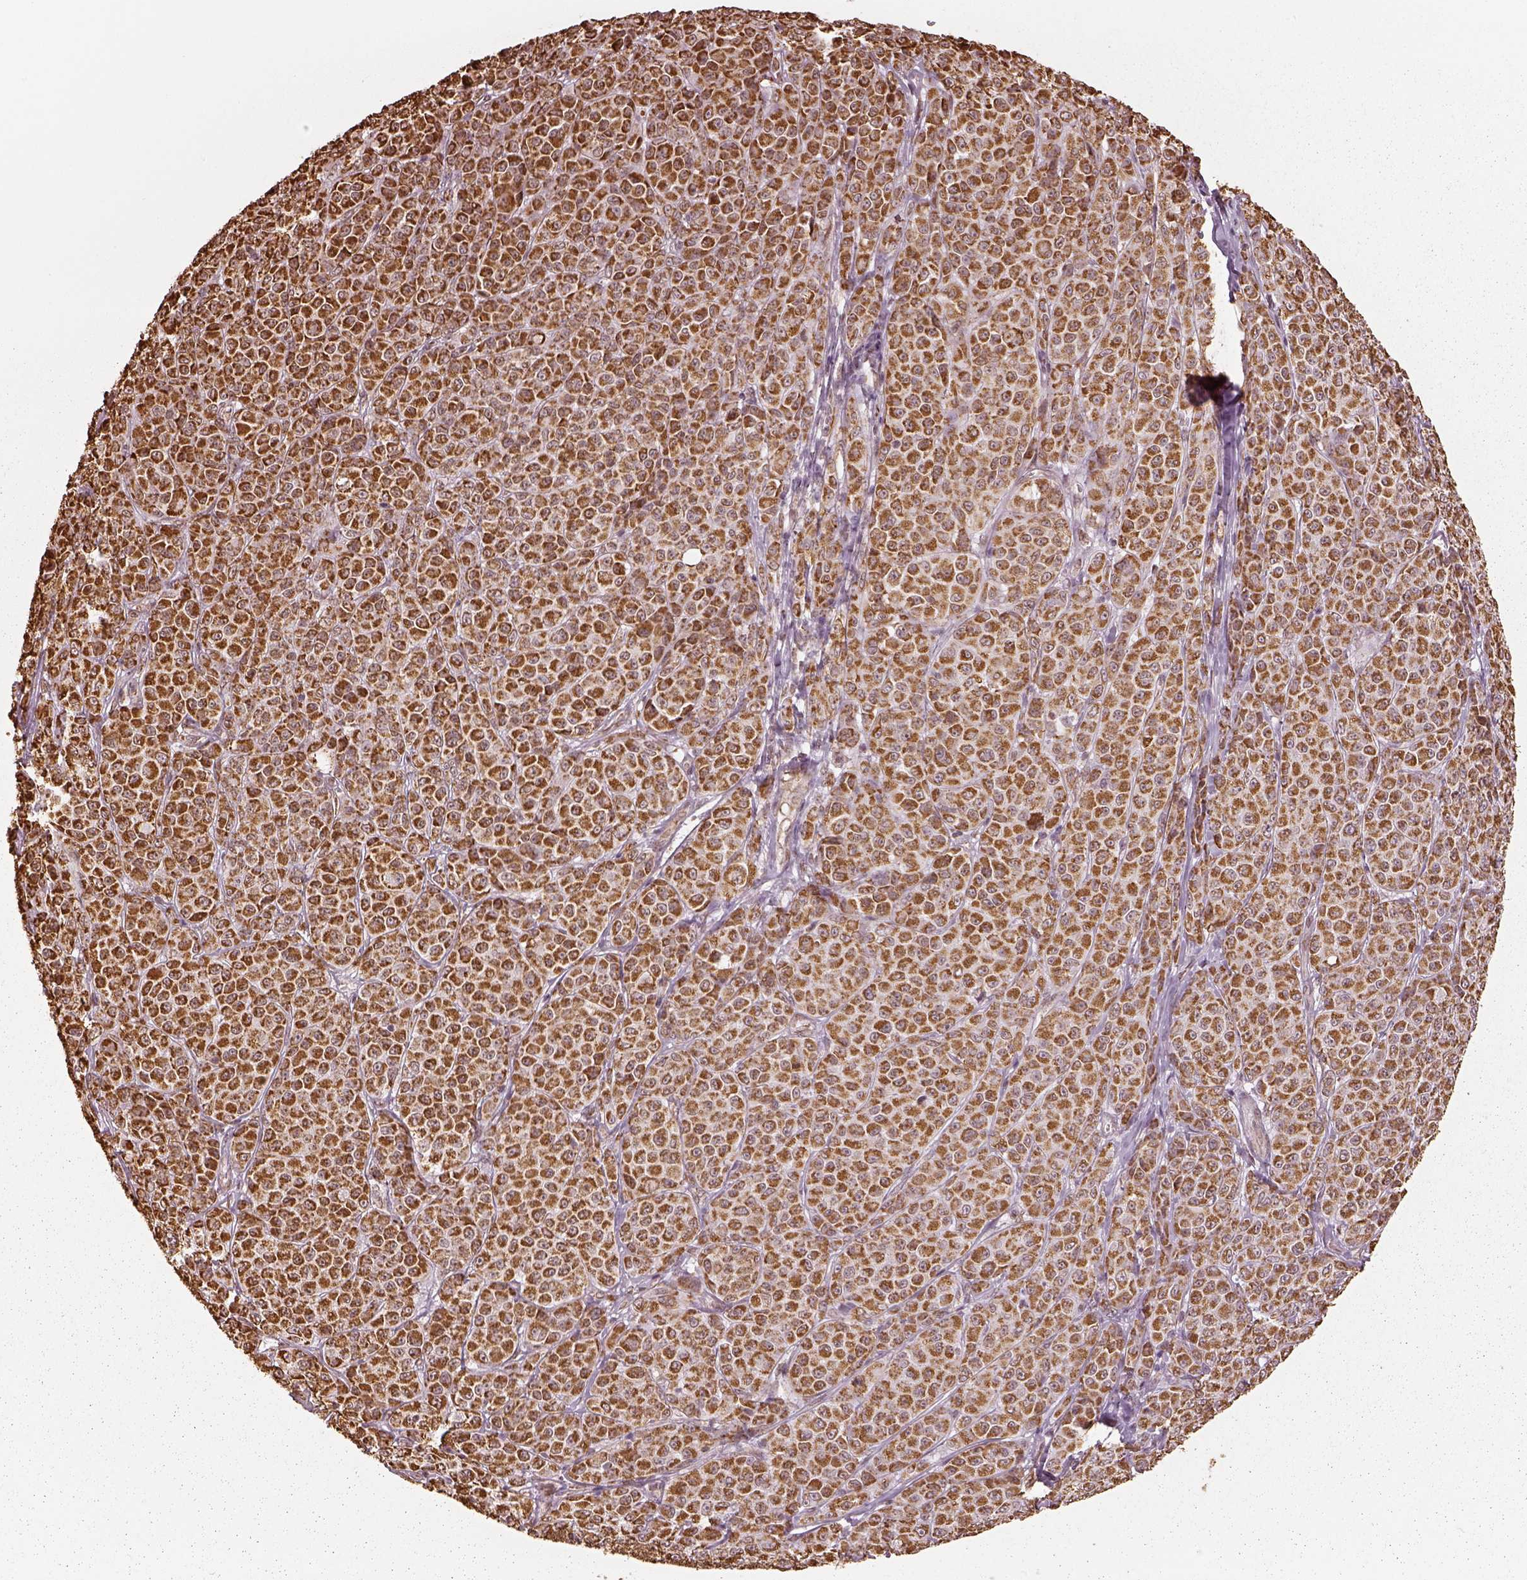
{"staining": {"intensity": "strong", "quantity": ">75%", "location": "cytoplasmic/membranous"}, "tissue": "melanoma", "cell_type": "Tumor cells", "image_type": "cancer", "snomed": [{"axis": "morphology", "description": "Malignant melanoma, NOS"}, {"axis": "topography", "description": "Skin"}], "caption": "Human melanoma stained with a brown dye displays strong cytoplasmic/membranous positive expression in about >75% of tumor cells.", "gene": "ACOT2", "patient": {"sex": "male", "age": 89}}